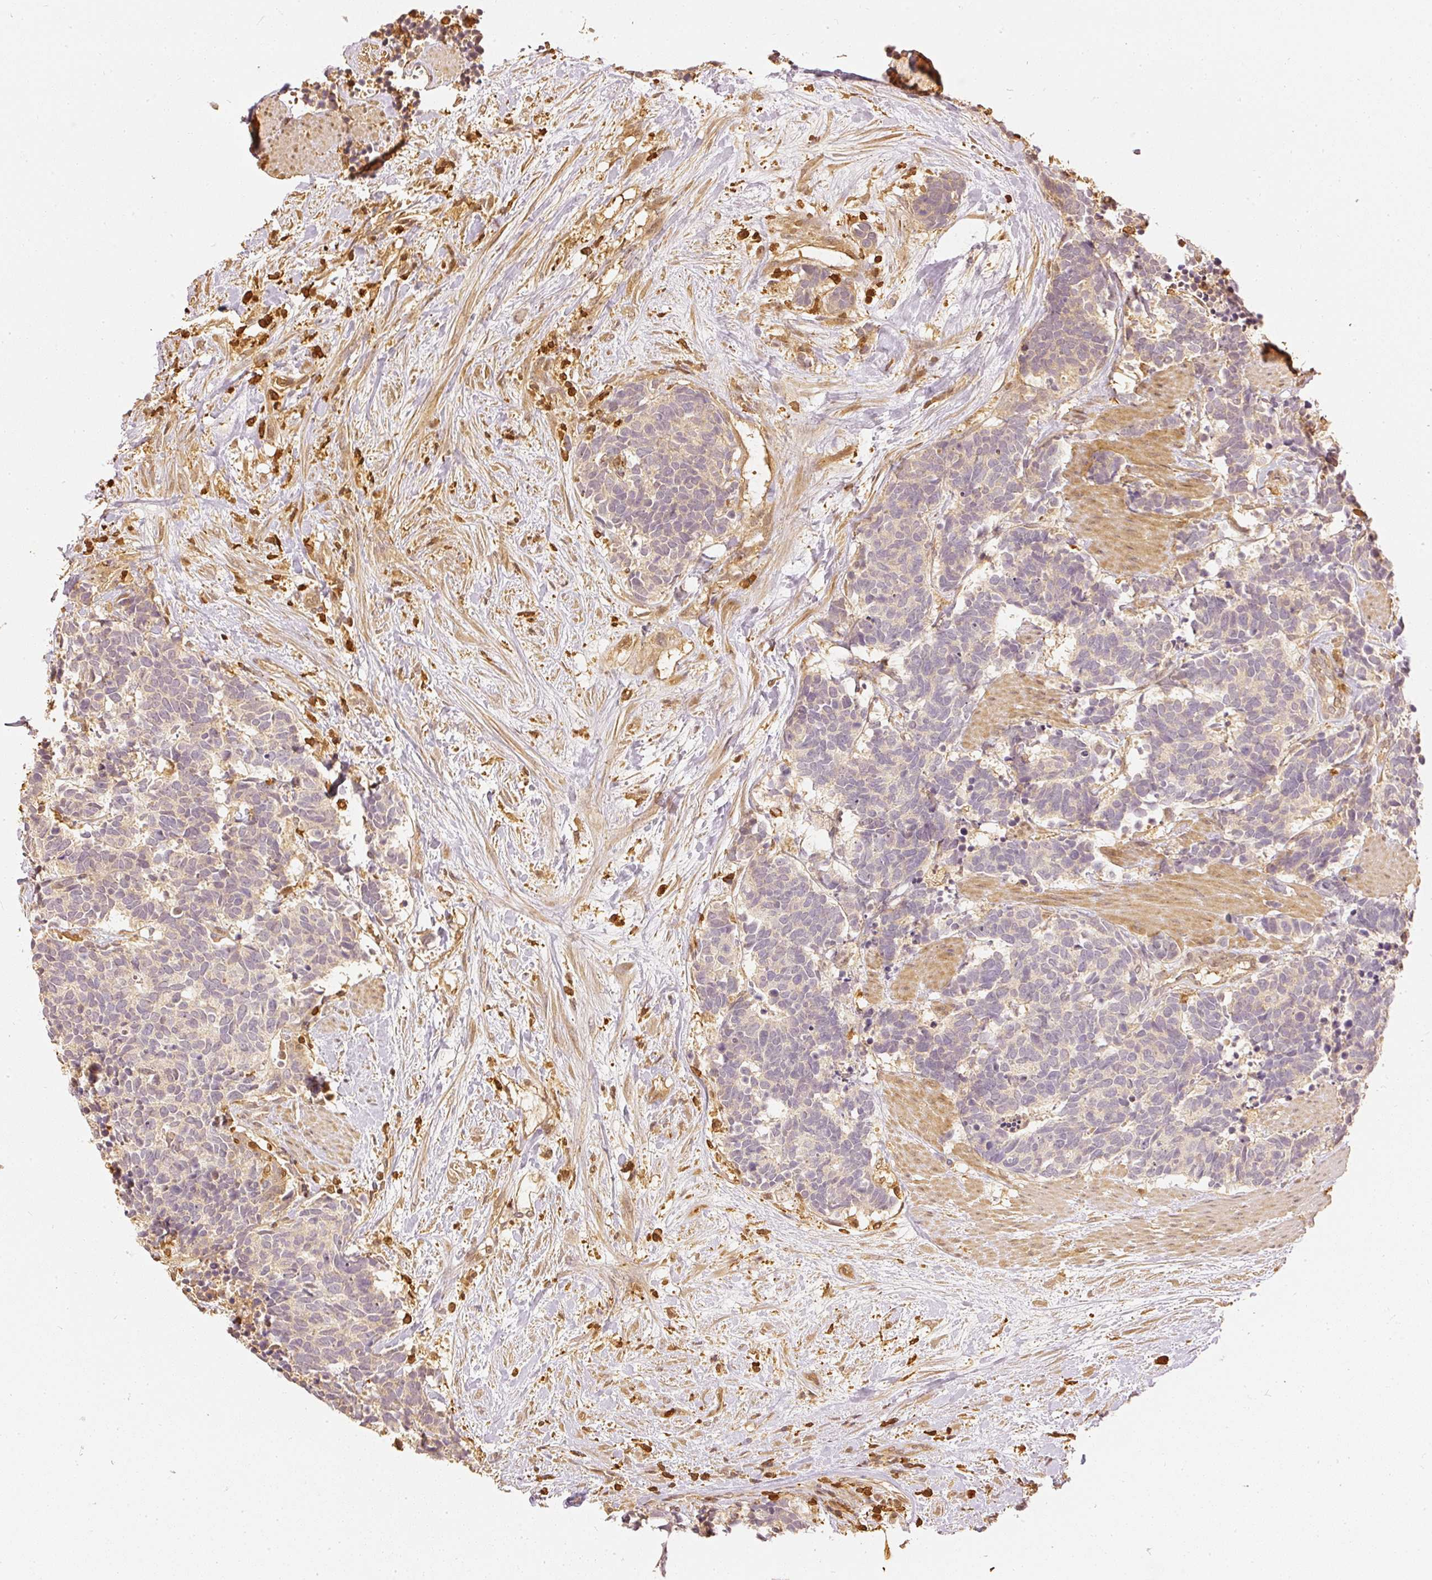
{"staining": {"intensity": "weak", "quantity": "<25%", "location": "cytoplasmic/membranous"}, "tissue": "carcinoid", "cell_type": "Tumor cells", "image_type": "cancer", "snomed": [{"axis": "morphology", "description": "Carcinoma, NOS"}, {"axis": "morphology", "description": "Carcinoid, malignant, NOS"}, {"axis": "topography", "description": "Prostate"}], "caption": "Tumor cells are negative for protein expression in human carcinoid.", "gene": "PFN1", "patient": {"sex": "male", "age": 57}}